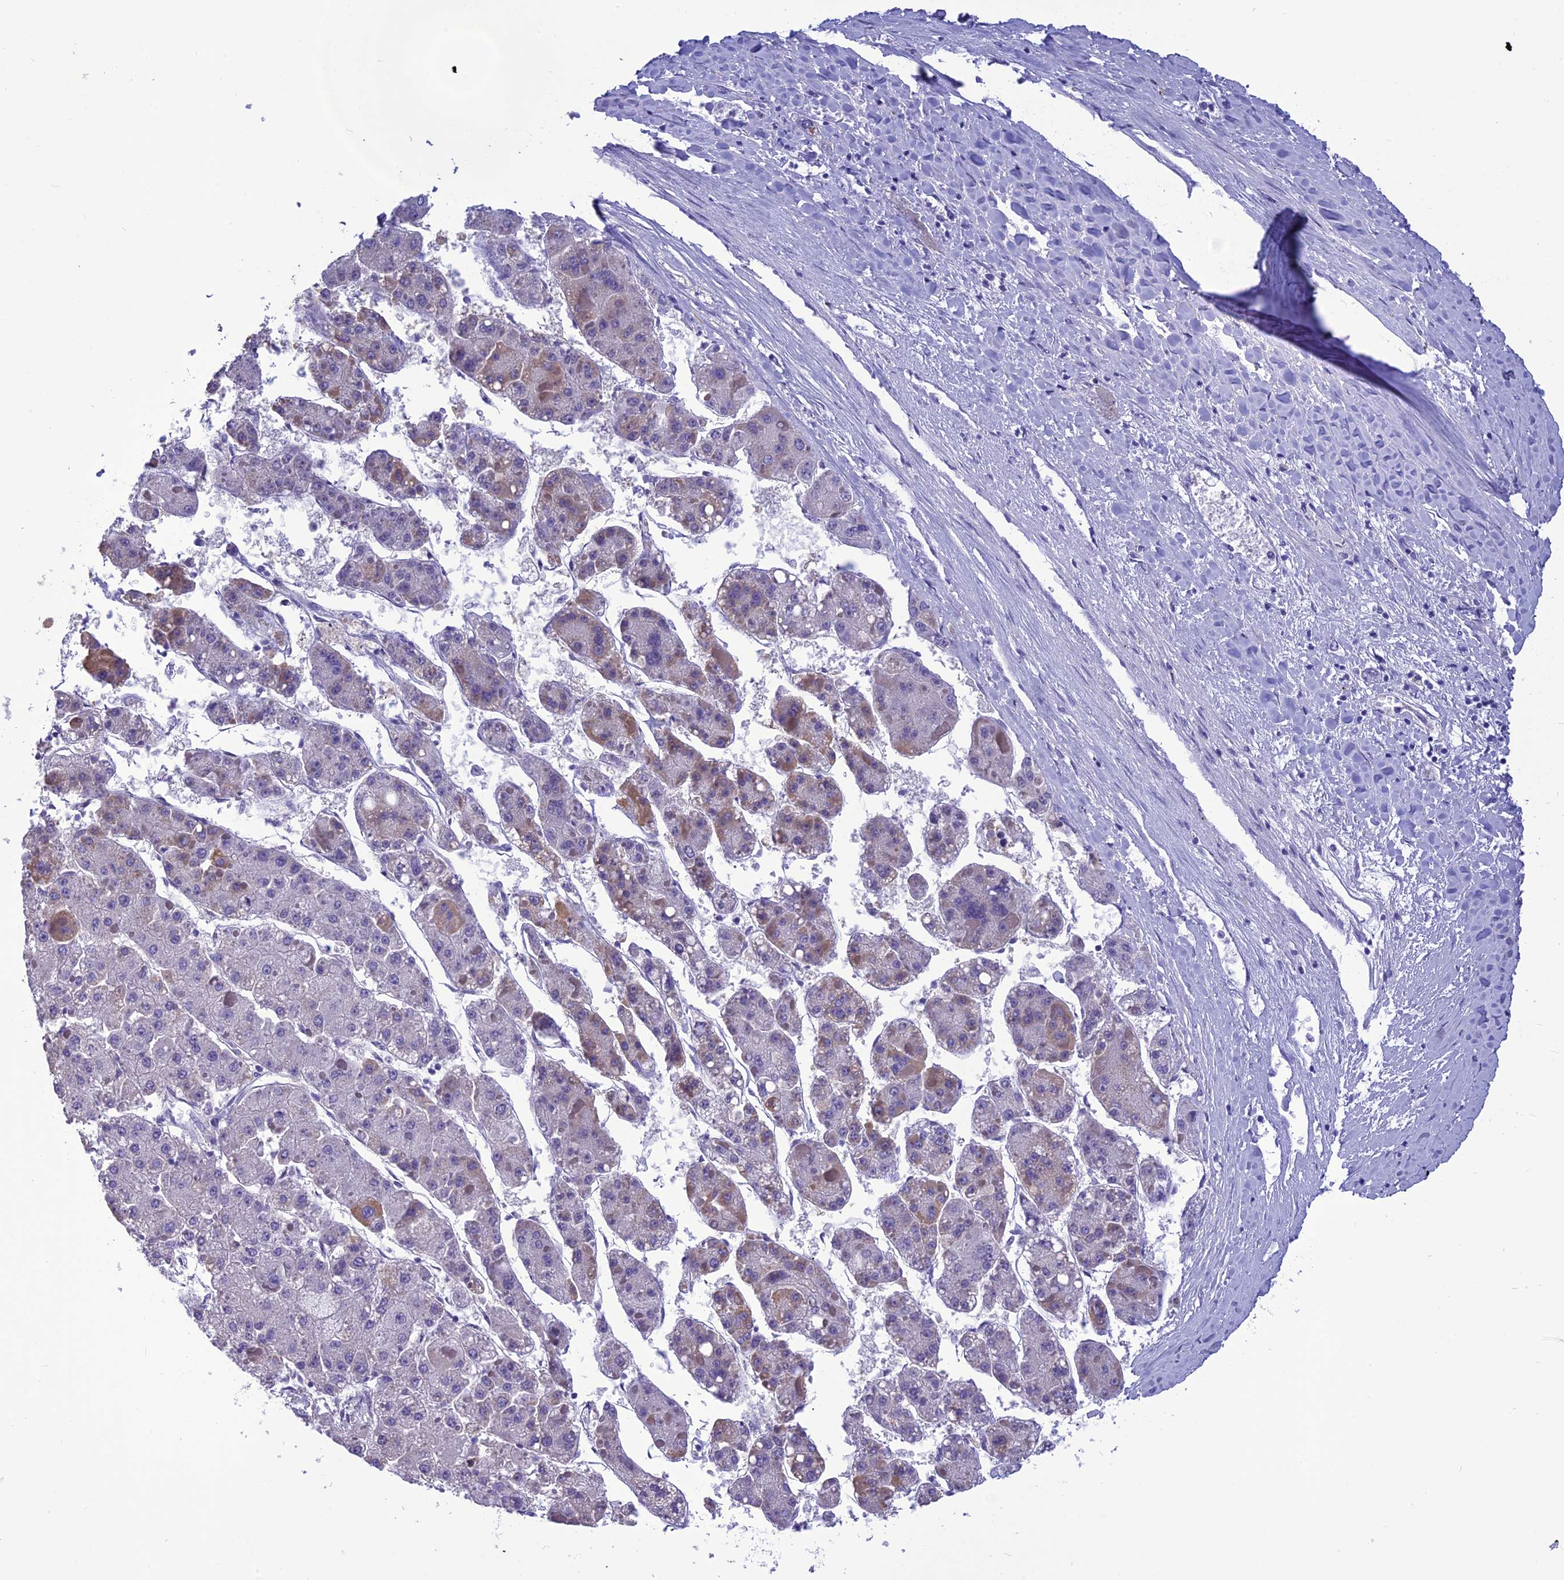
{"staining": {"intensity": "weak", "quantity": "<25%", "location": "cytoplasmic/membranous"}, "tissue": "liver cancer", "cell_type": "Tumor cells", "image_type": "cancer", "snomed": [{"axis": "morphology", "description": "Carcinoma, Hepatocellular, NOS"}, {"axis": "topography", "description": "Liver"}], "caption": "Immunohistochemistry of human liver hepatocellular carcinoma displays no staining in tumor cells.", "gene": "BBS2", "patient": {"sex": "female", "age": 73}}